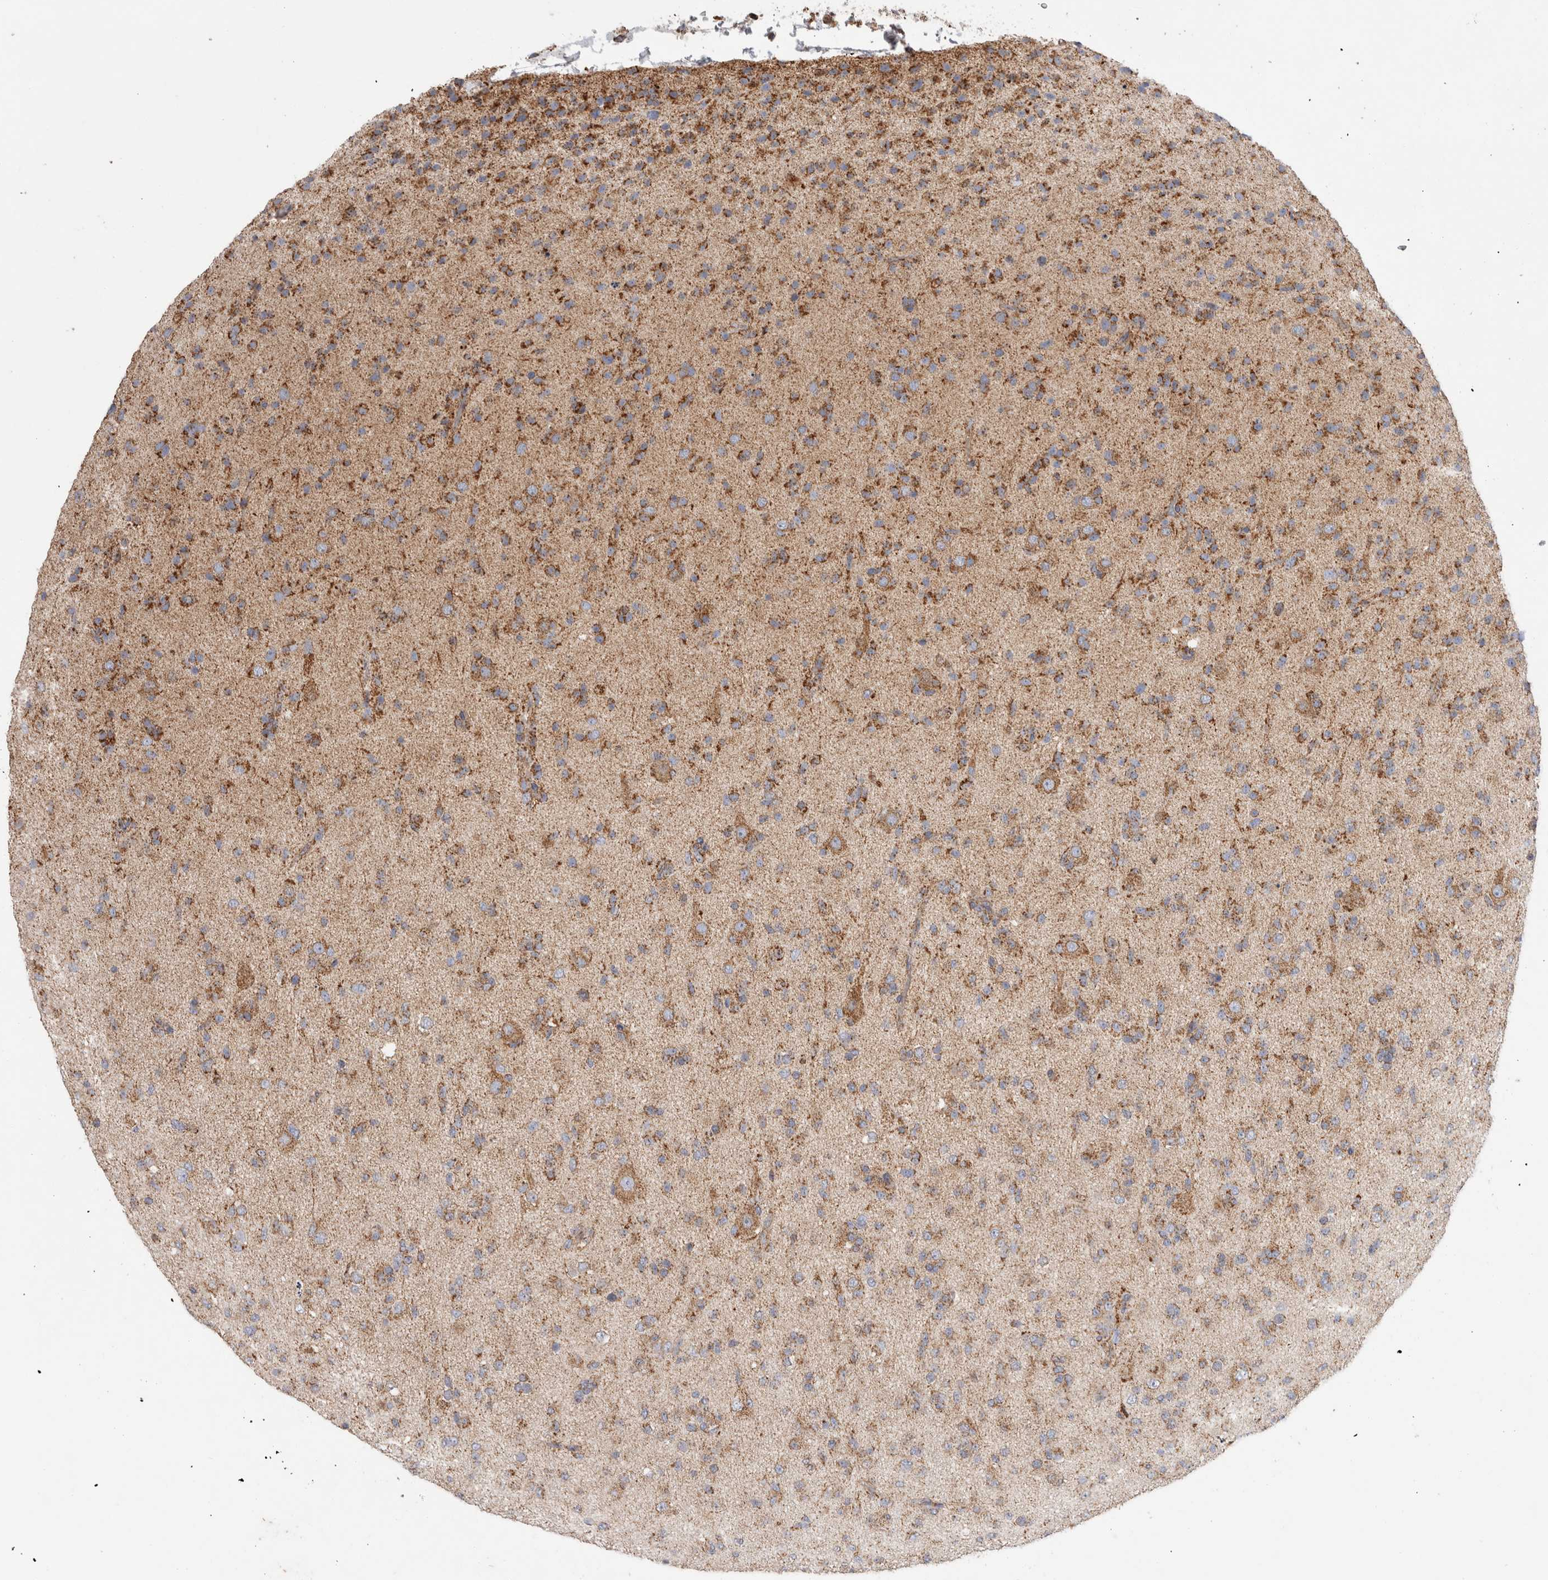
{"staining": {"intensity": "moderate", "quantity": ">75%", "location": "cytoplasmic/membranous"}, "tissue": "glioma", "cell_type": "Tumor cells", "image_type": "cancer", "snomed": [{"axis": "morphology", "description": "Glioma, malignant, Low grade"}, {"axis": "topography", "description": "Brain"}], "caption": "There is medium levels of moderate cytoplasmic/membranous expression in tumor cells of low-grade glioma (malignant), as demonstrated by immunohistochemical staining (brown color).", "gene": "IARS2", "patient": {"sex": "male", "age": 65}}